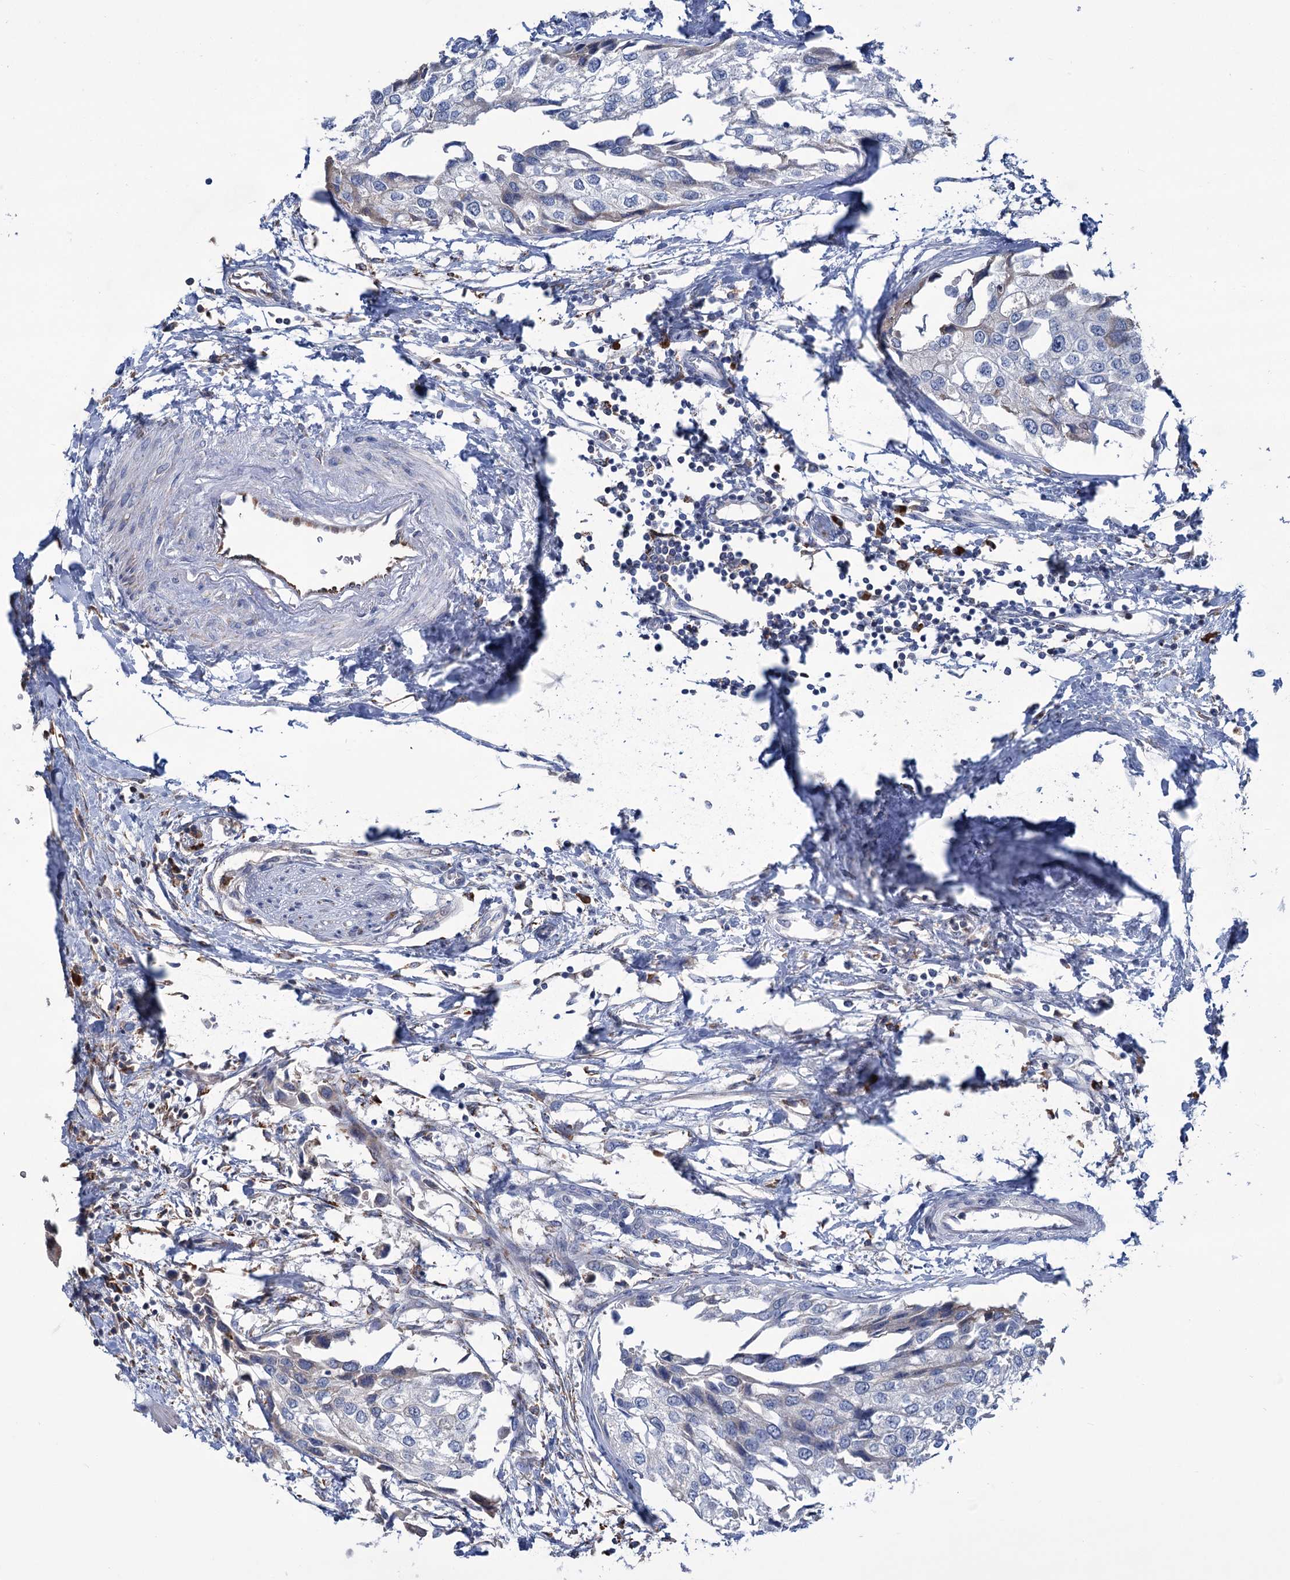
{"staining": {"intensity": "weak", "quantity": "<25%", "location": "cytoplasmic/membranous"}, "tissue": "urothelial cancer", "cell_type": "Tumor cells", "image_type": "cancer", "snomed": [{"axis": "morphology", "description": "Urothelial carcinoma, High grade"}, {"axis": "topography", "description": "Urinary bladder"}], "caption": "Tumor cells show no significant protein staining in urothelial cancer. (Immunohistochemistry (ihc), brightfield microscopy, high magnification).", "gene": "LPIN1", "patient": {"sex": "male", "age": 64}}